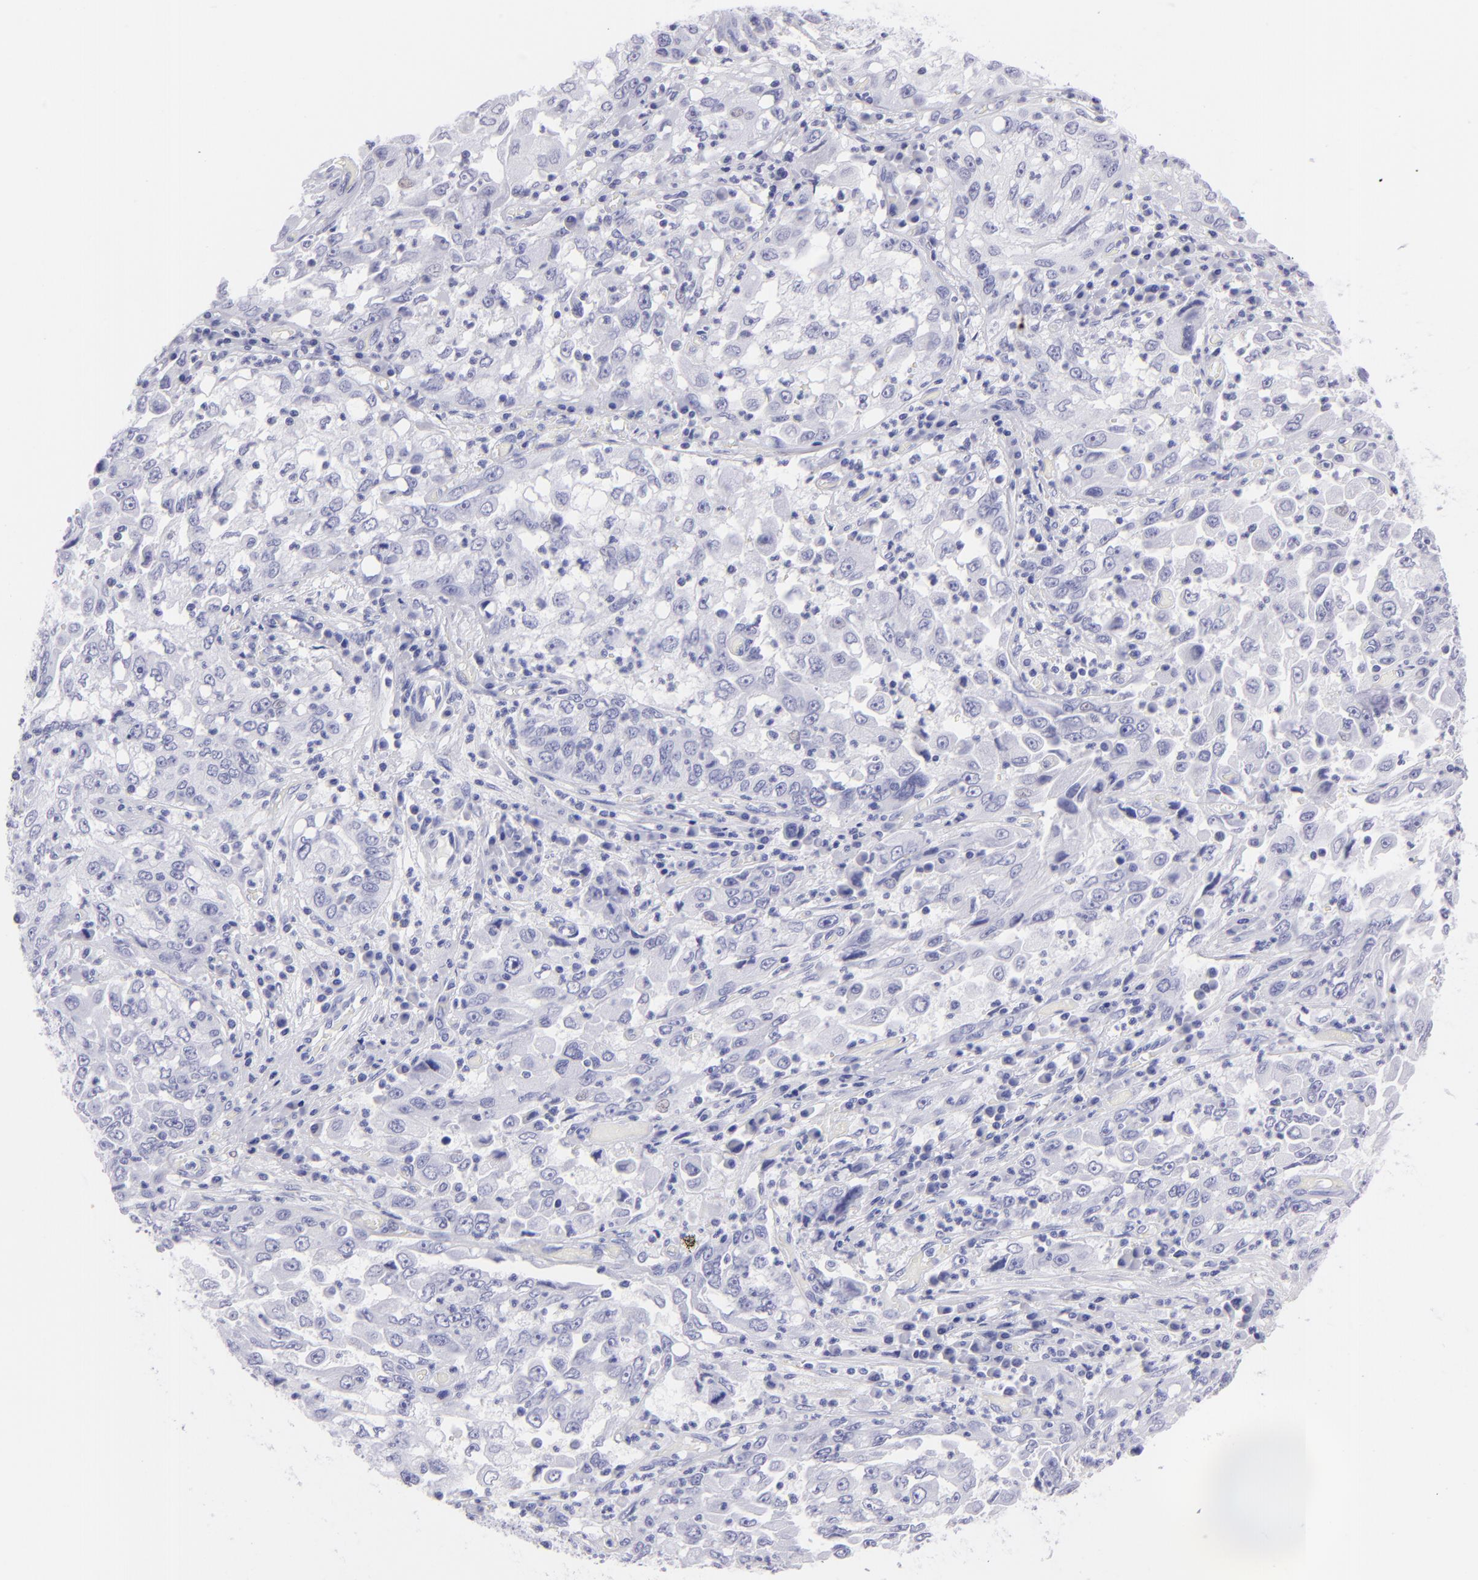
{"staining": {"intensity": "negative", "quantity": "none", "location": "none"}, "tissue": "cervical cancer", "cell_type": "Tumor cells", "image_type": "cancer", "snomed": [{"axis": "morphology", "description": "Squamous cell carcinoma, NOS"}, {"axis": "topography", "description": "Cervix"}], "caption": "Photomicrograph shows no significant protein positivity in tumor cells of cervical squamous cell carcinoma.", "gene": "SLC1A3", "patient": {"sex": "female", "age": 36}}